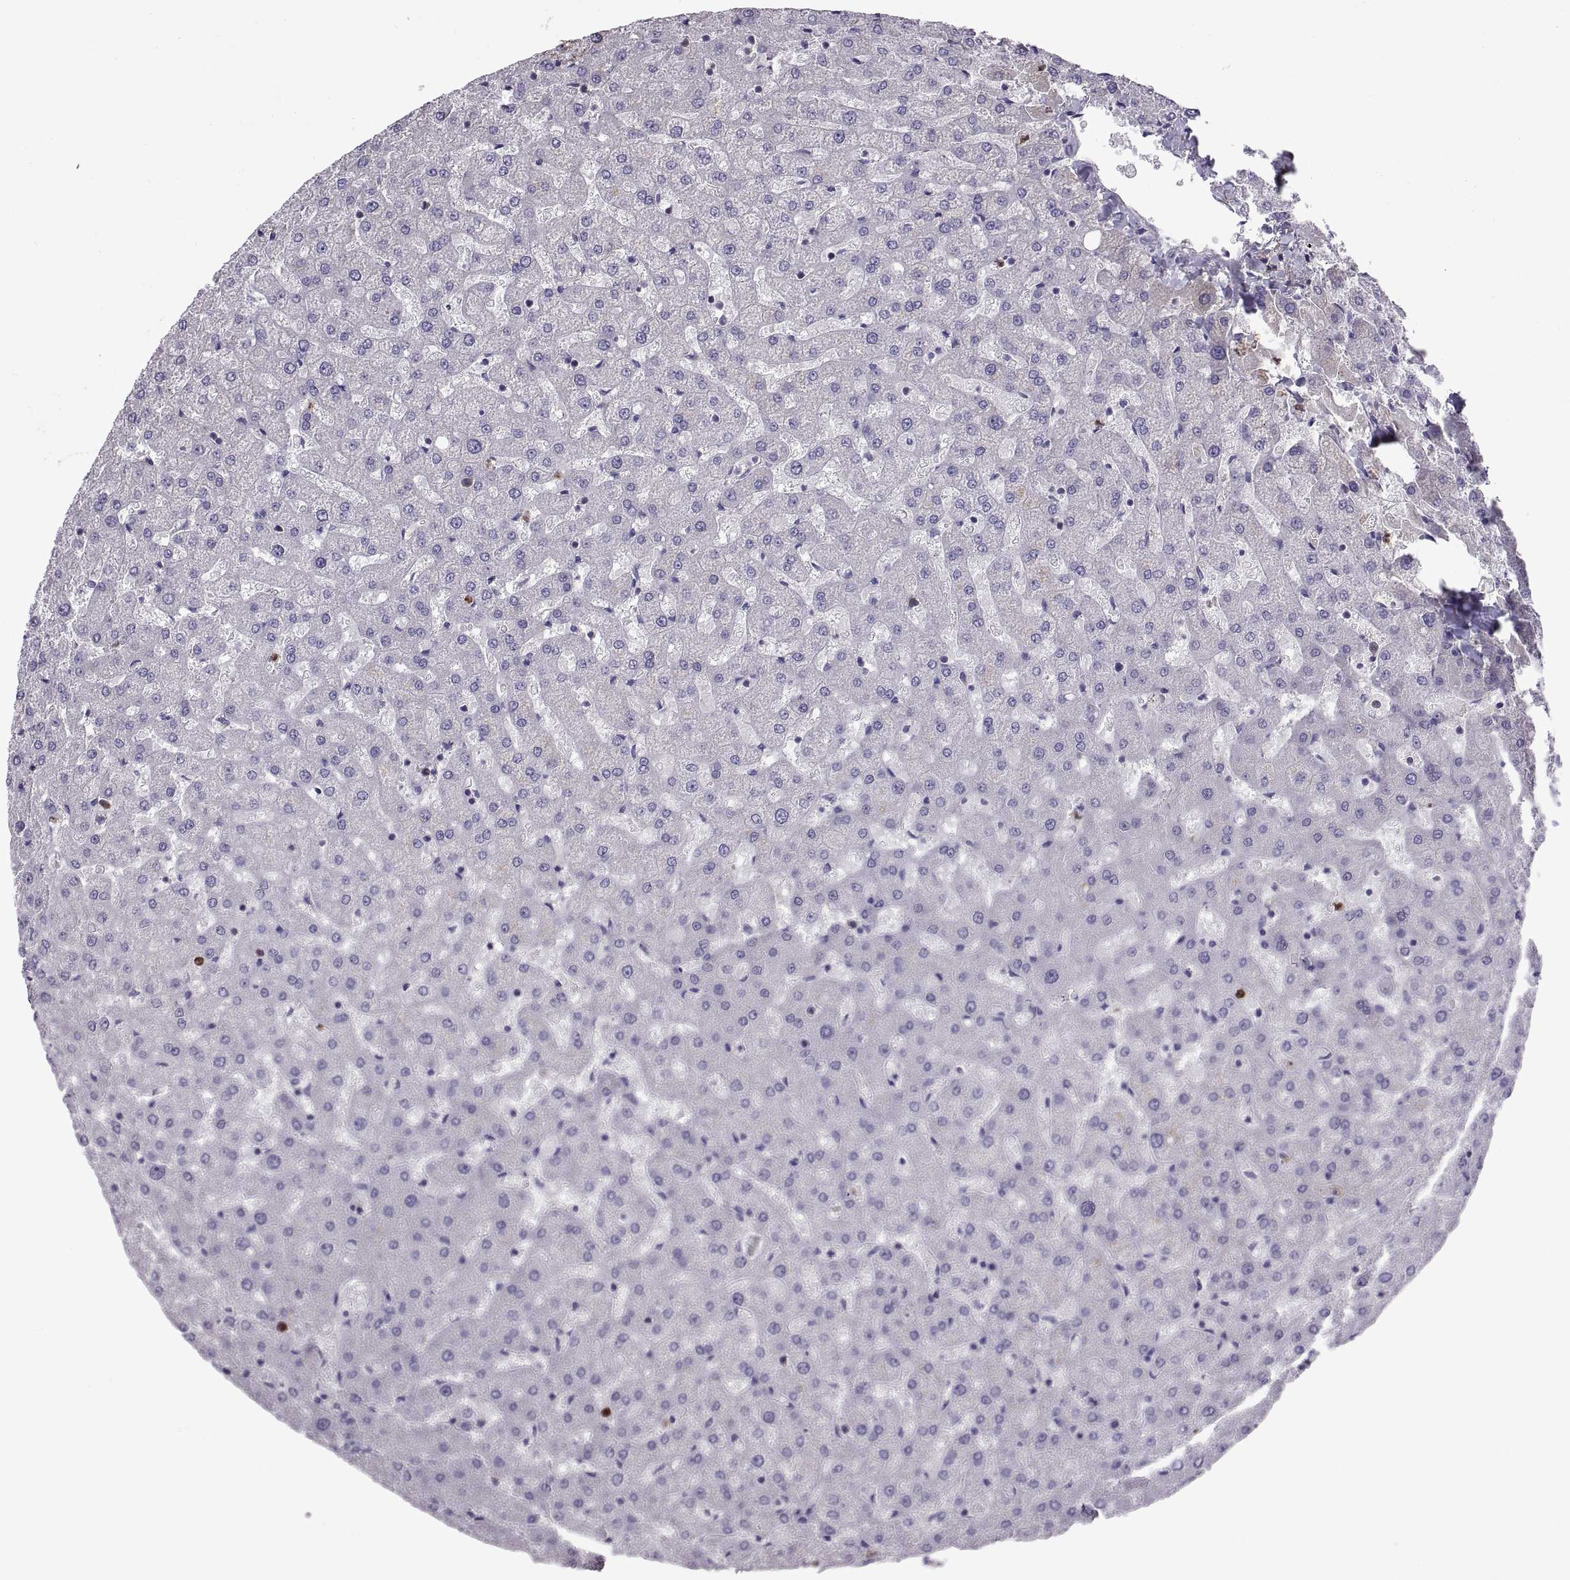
{"staining": {"intensity": "negative", "quantity": "none", "location": "none"}, "tissue": "liver", "cell_type": "Cholangiocytes", "image_type": "normal", "snomed": [{"axis": "morphology", "description": "Normal tissue, NOS"}, {"axis": "topography", "description": "Liver"}], "caption": "Liver stained for a protein using immunohistochemistry (IHC) displays no expression cholangiocytes.", "gene": "EMILIN2", "patient": {"sex": "female", "age": 50}}